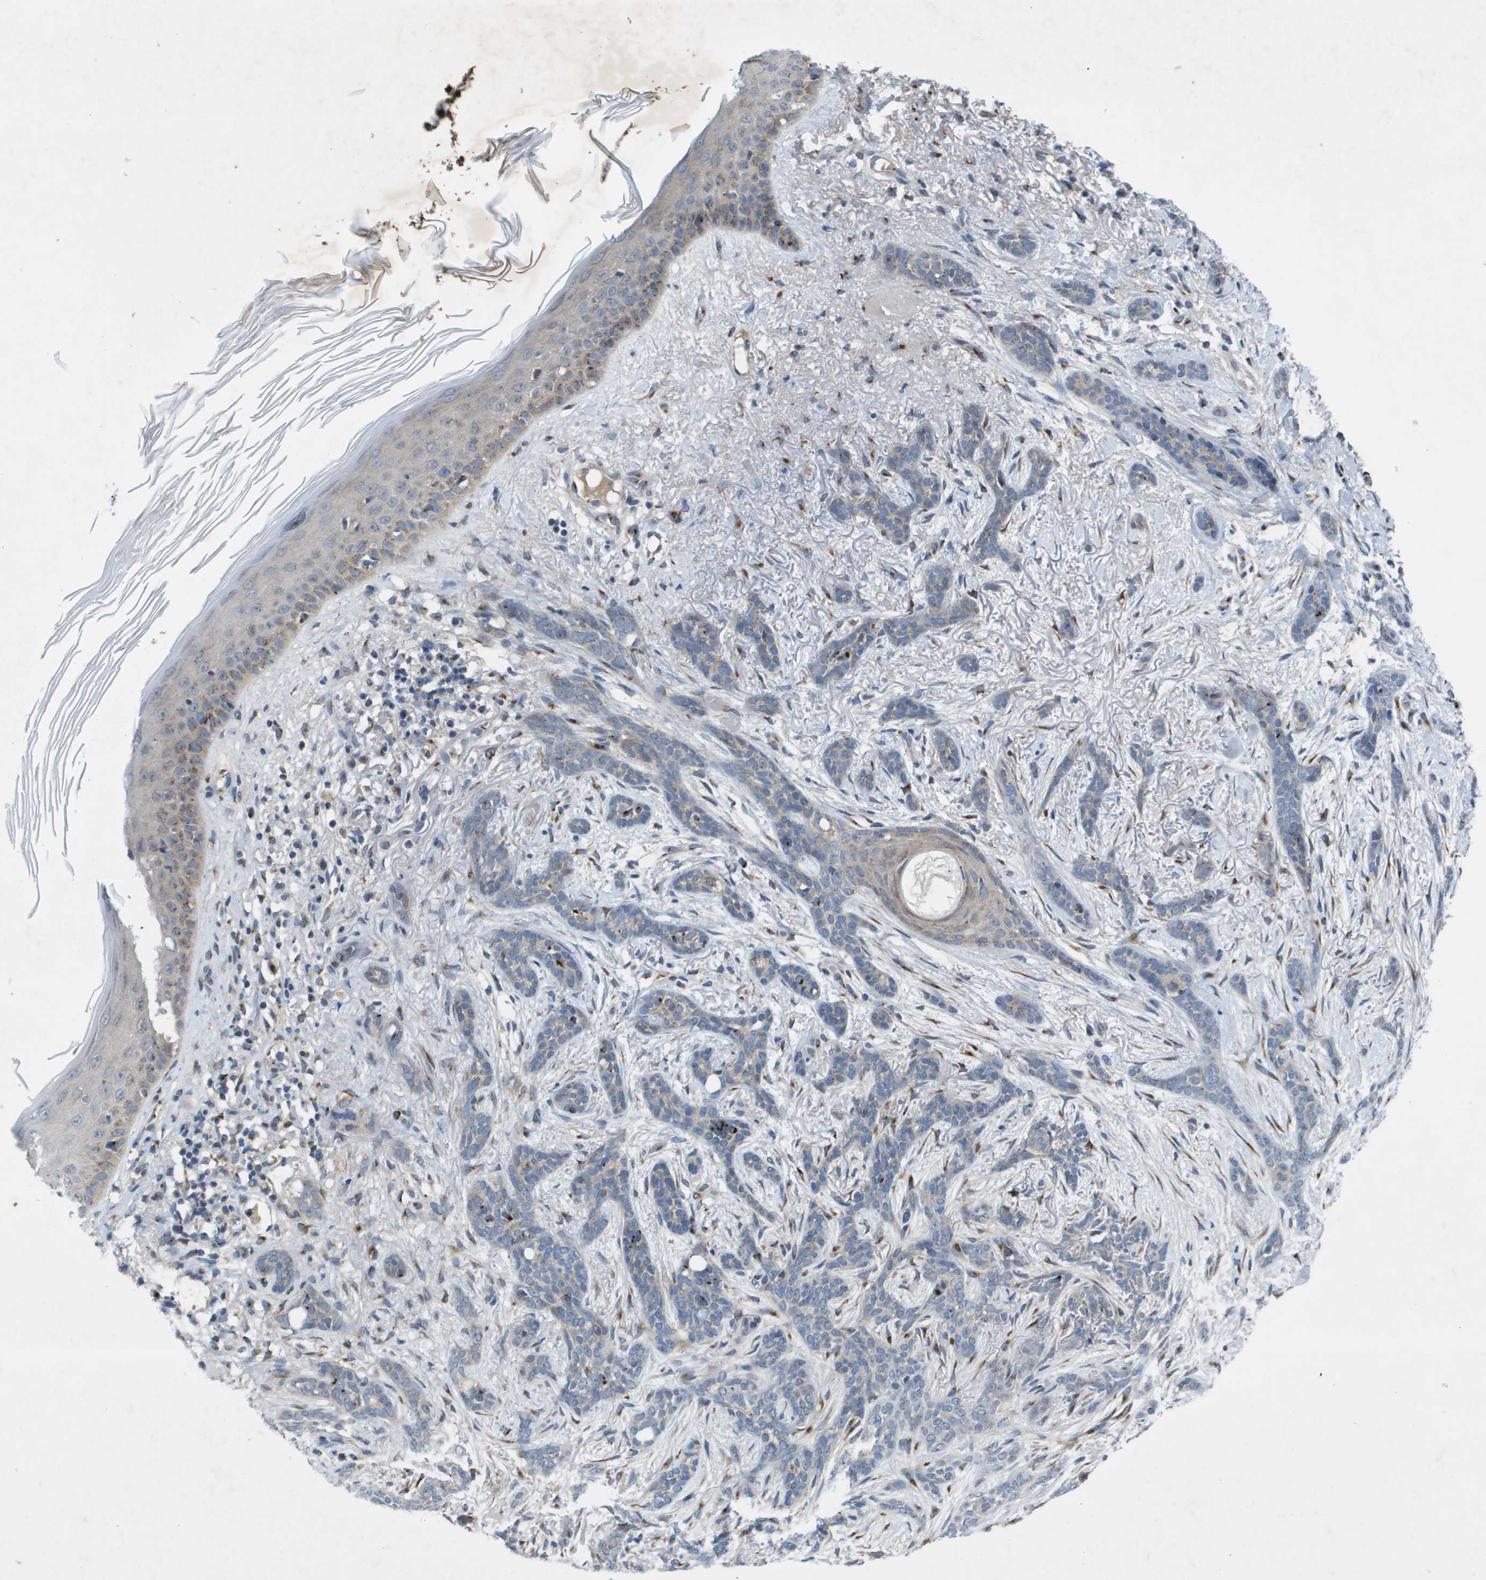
{"staining": {"intensity": "strong", "quantity": "<25%", "location": "cytoplasmic/membranous"}, "tissue": "skin cancer", "cell_type": "Tumor cells", "image_type": "cancer", "snomed": [{"axis": "morphology", "description": "Basal cell carcinoma"}, {"axis": "morphology", "description": "Adnexal tumor, benign"}, {"axis": "topography", "description": "Skin"}], "caption": "DAB (3,3'-diaminobenzidine) immunohistochemical staining of skin cancer (benign adnexal tumor) demonstrates strong cytoplasmic/membranous protein staining in approximately <25% of tumor cells. (DAB IHC, brown staining for protein, blue staining for nuclei).", "gene": "QSOX2", "patient": {"sex": "female", "age": 42}}